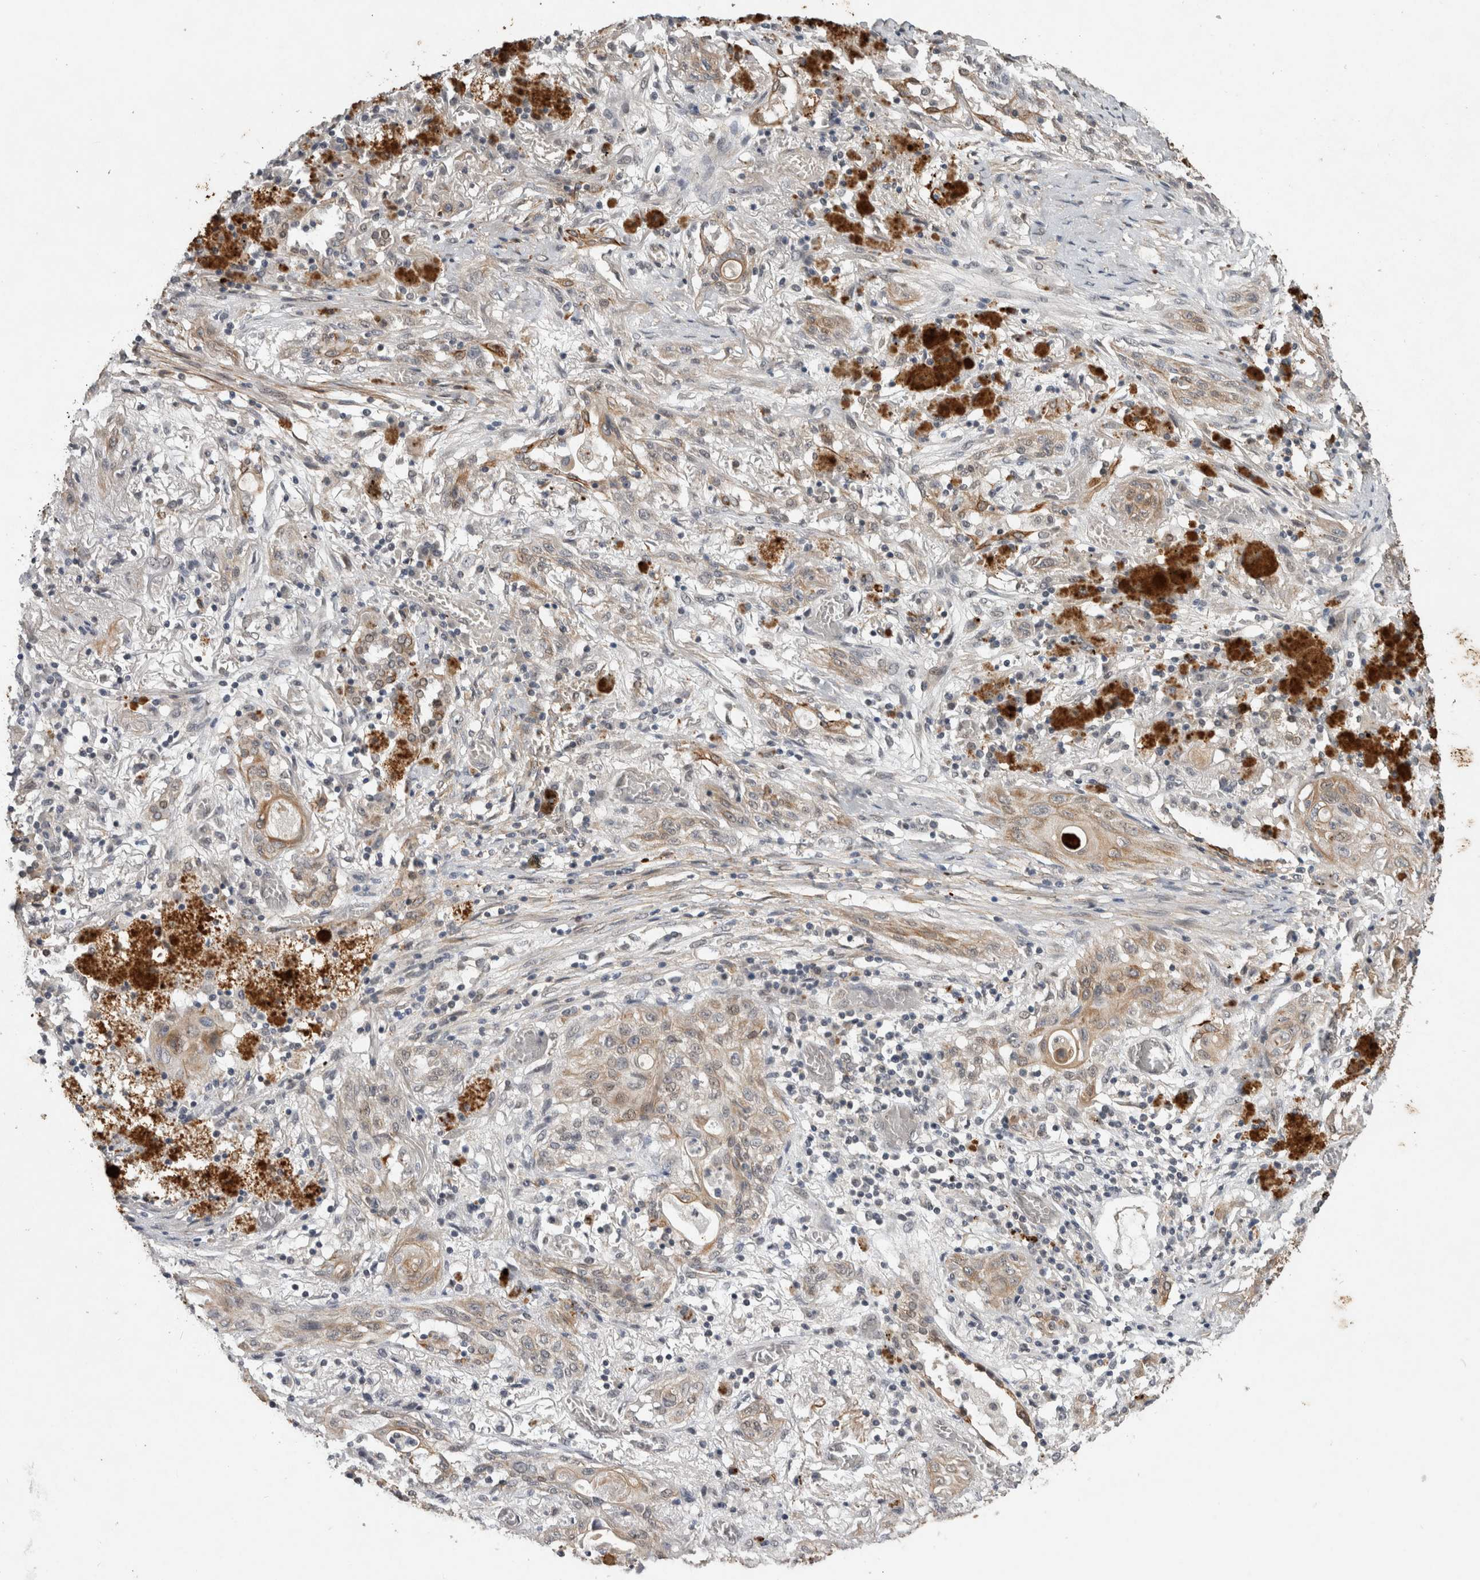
{"staining": {"intensity": "weak", "quantity": "25%-75%", "location": "cytoplasmic/membranous"}, "tissue": "lung cancer", "cell_type": "Tumor cells", "image_type": "cancer", "snomed": [{"axis": "morphology", "description": "Squamous cell carcinoma, NOS"}, {"axis": "topography", "description": "Lung"}], "caption": "Human lung cancer (squamous cell carcinoma) stained for a protein (brown) shows weak cytoplasmic/membranous positive staining in approximately 25%-75% of tumor cells.", "gene": "RHPN1", "patient": {"sex": "female", "age": 47}}